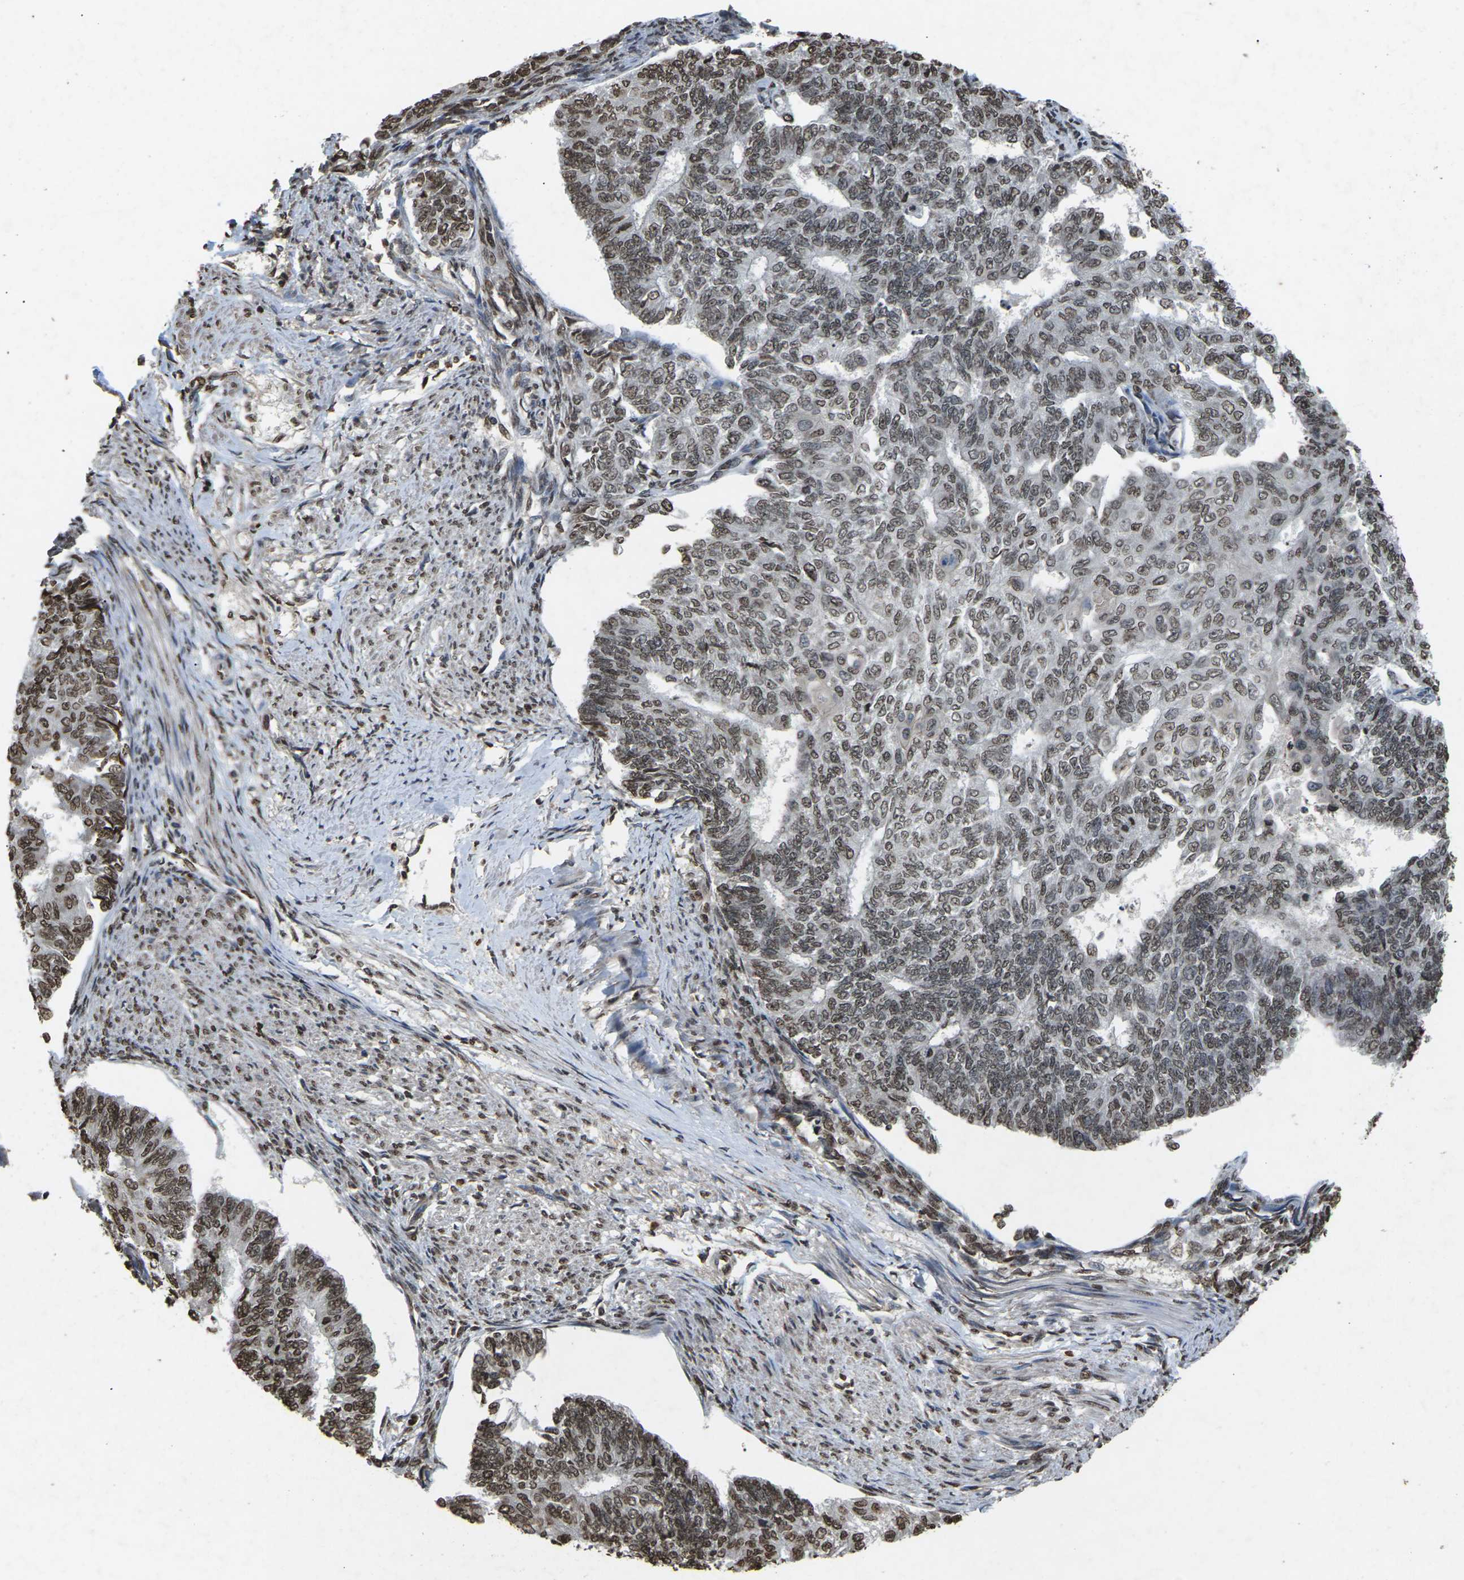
{"staining": {"intensity": "moderate", "quantity": ">75%", "location": "nuclear"}, "tissue": "endometrial cancer", "cell_type": "Tumor cells", "image_type": "cancer", "snomed": [{"axis": "morphology", "description": "Adenocarcinoma, NOS"}, {"axis": "topography", "description": "Endometrium"}], "caption": "IHC (DAB (3,3'-diaminobenzidine)) staining of human endometrial cancer displays moderate nuclear protein expression in approximately >75% of tumor cells. The protein is shown in brown color, while the nuclei are stained blue.", "gene": "EMSY", "patient": {"sex": "female", "age": 32}}